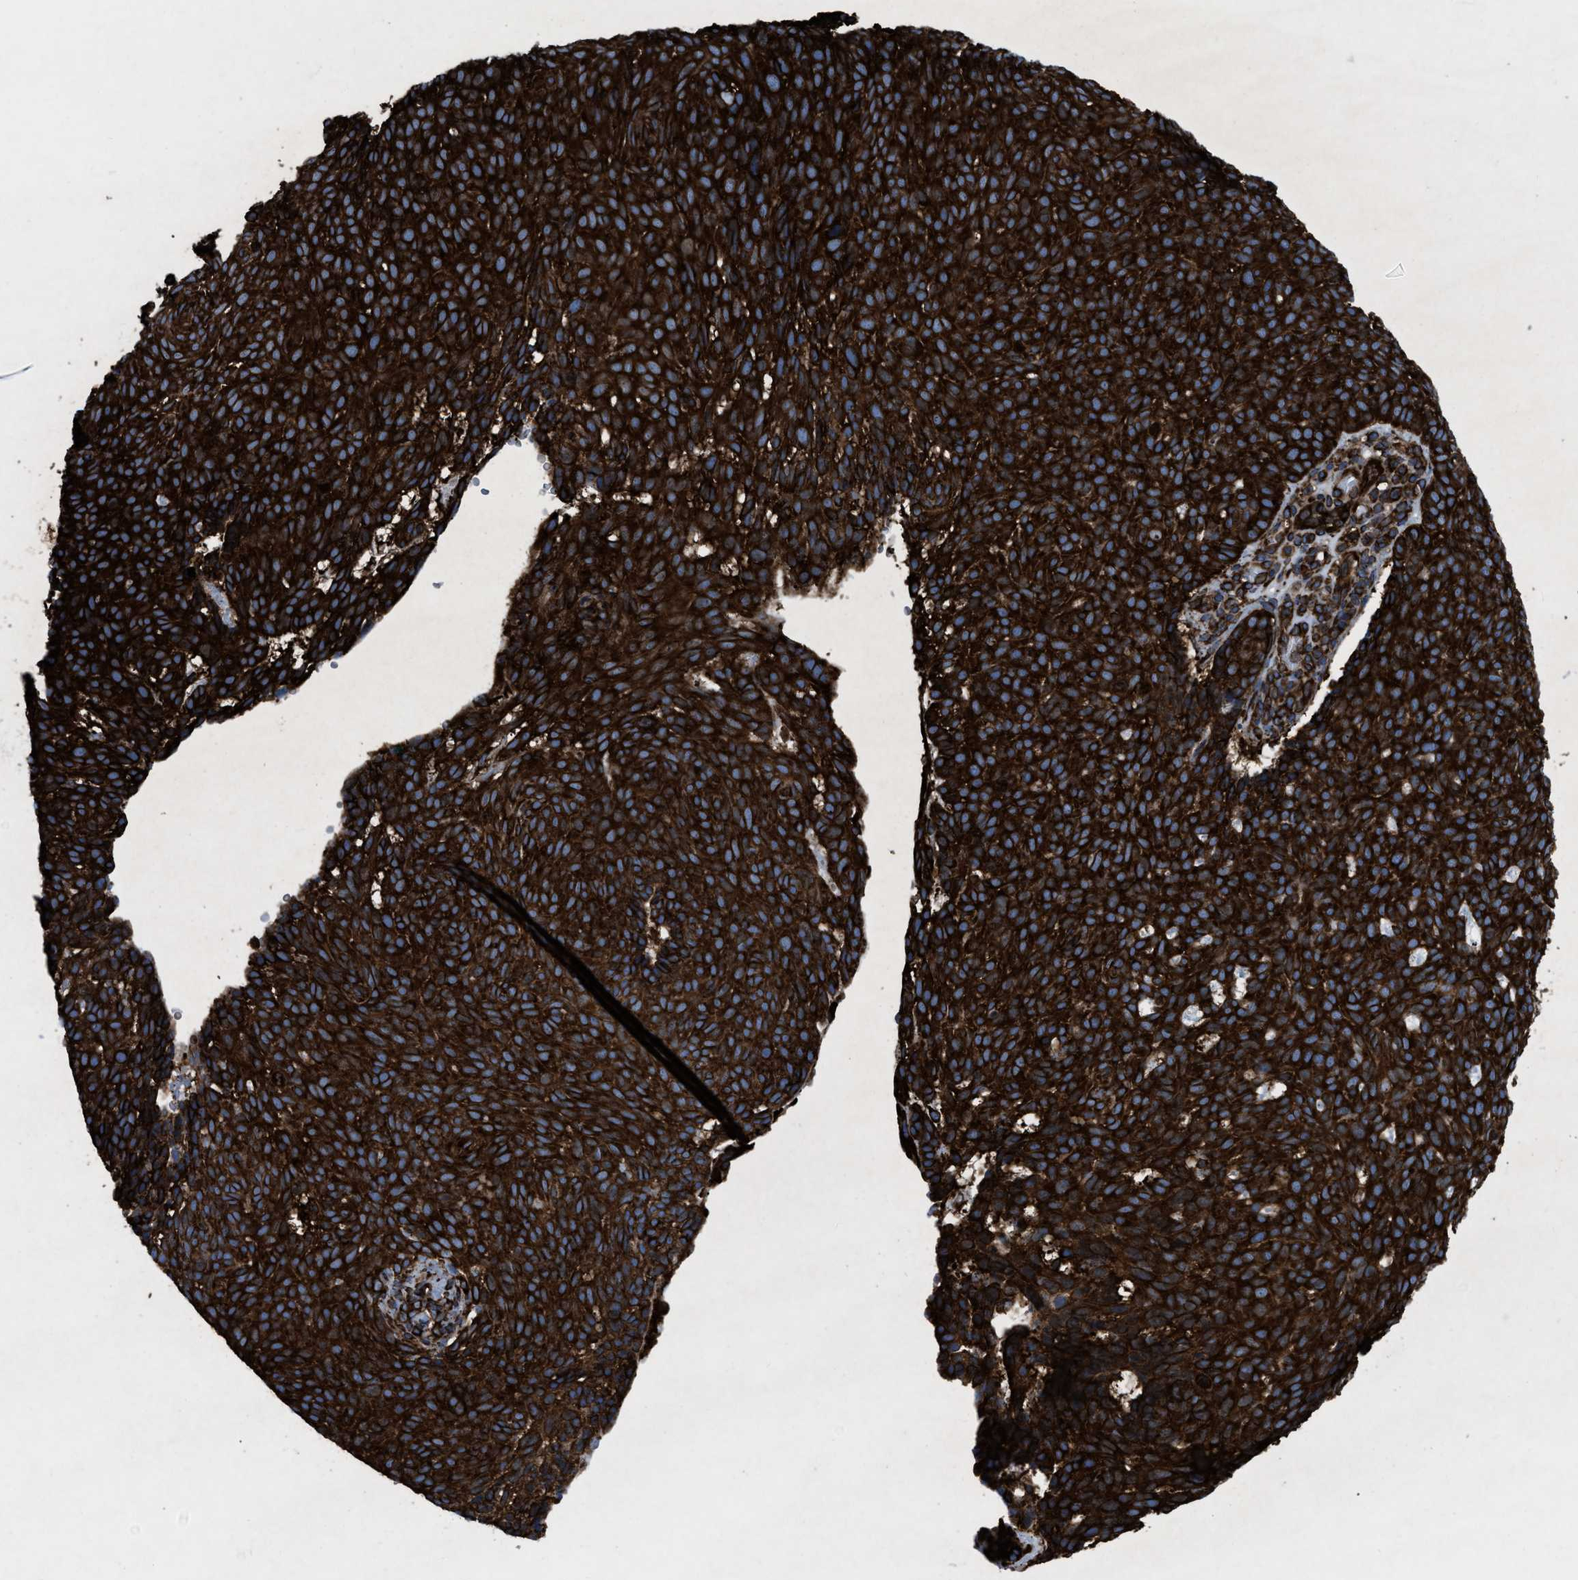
{"staining": {"intensity": "strong", "quantity": ">75%", "location": "cytoplasmic/membranous"}, "tissue": "skin cancer", "cell_type": "Tumor cells", "image_type": "cancer", "snomed": [{"axis": "morphology", "description": "Basal cell carcinoma"}, {"axis": "topography", "description": "Skin"}], "caption": "A histopathology image of human skin basal cell carcinoma stained for a protein demonstrates strong cytoplasmic/membranous brown staining in tumor cells. (Stains: DAB in brown, nuclei in blue, Microscopy: brightfield microscopy at high magnification).", "gene": "CAPRIN1", "patient": {"sex": "male", "age": 61}}